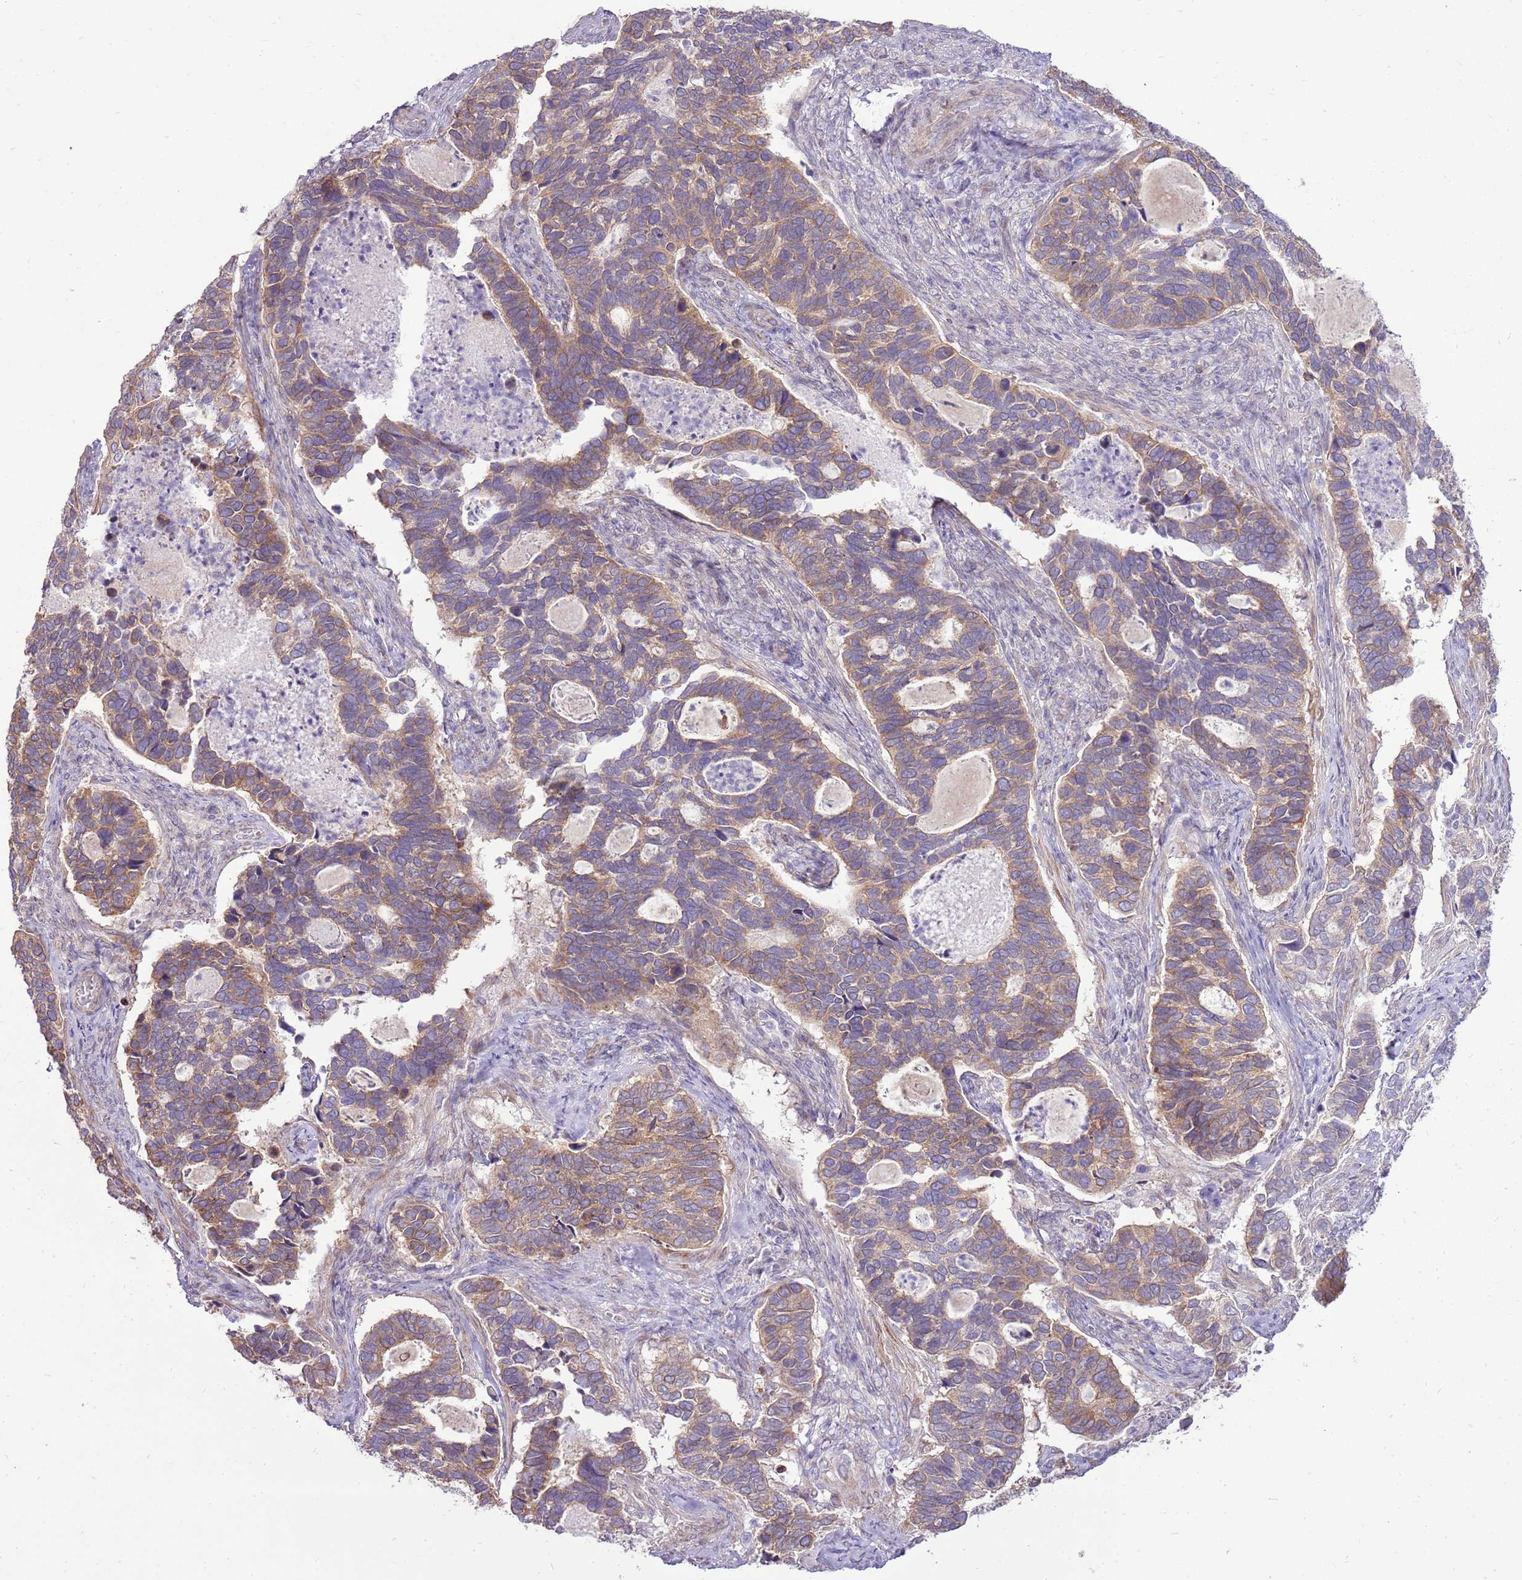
{"staining": {"intensity": "moderate", "quantity": ">75%", "location": "cytoplasmic/membranous"}, "tissue": "cervical cancer", "cell_type": "Tumor cells", "image_type": "cancer", "snomed": [{"axis": "morphology", "description": "Squamous cell carcinoma, NOS"}, {"axis": "topography", "description": "Cervix"}], "caption": "The histopathology image displays staining of cervical cancer (squamous cell carcinoma), revealing moderate cytoplasmic/membranous protein positivity (brown color) within tumor cells.", "gene": "UGGT2", "patient": {"sex": "female", "age": 38}}